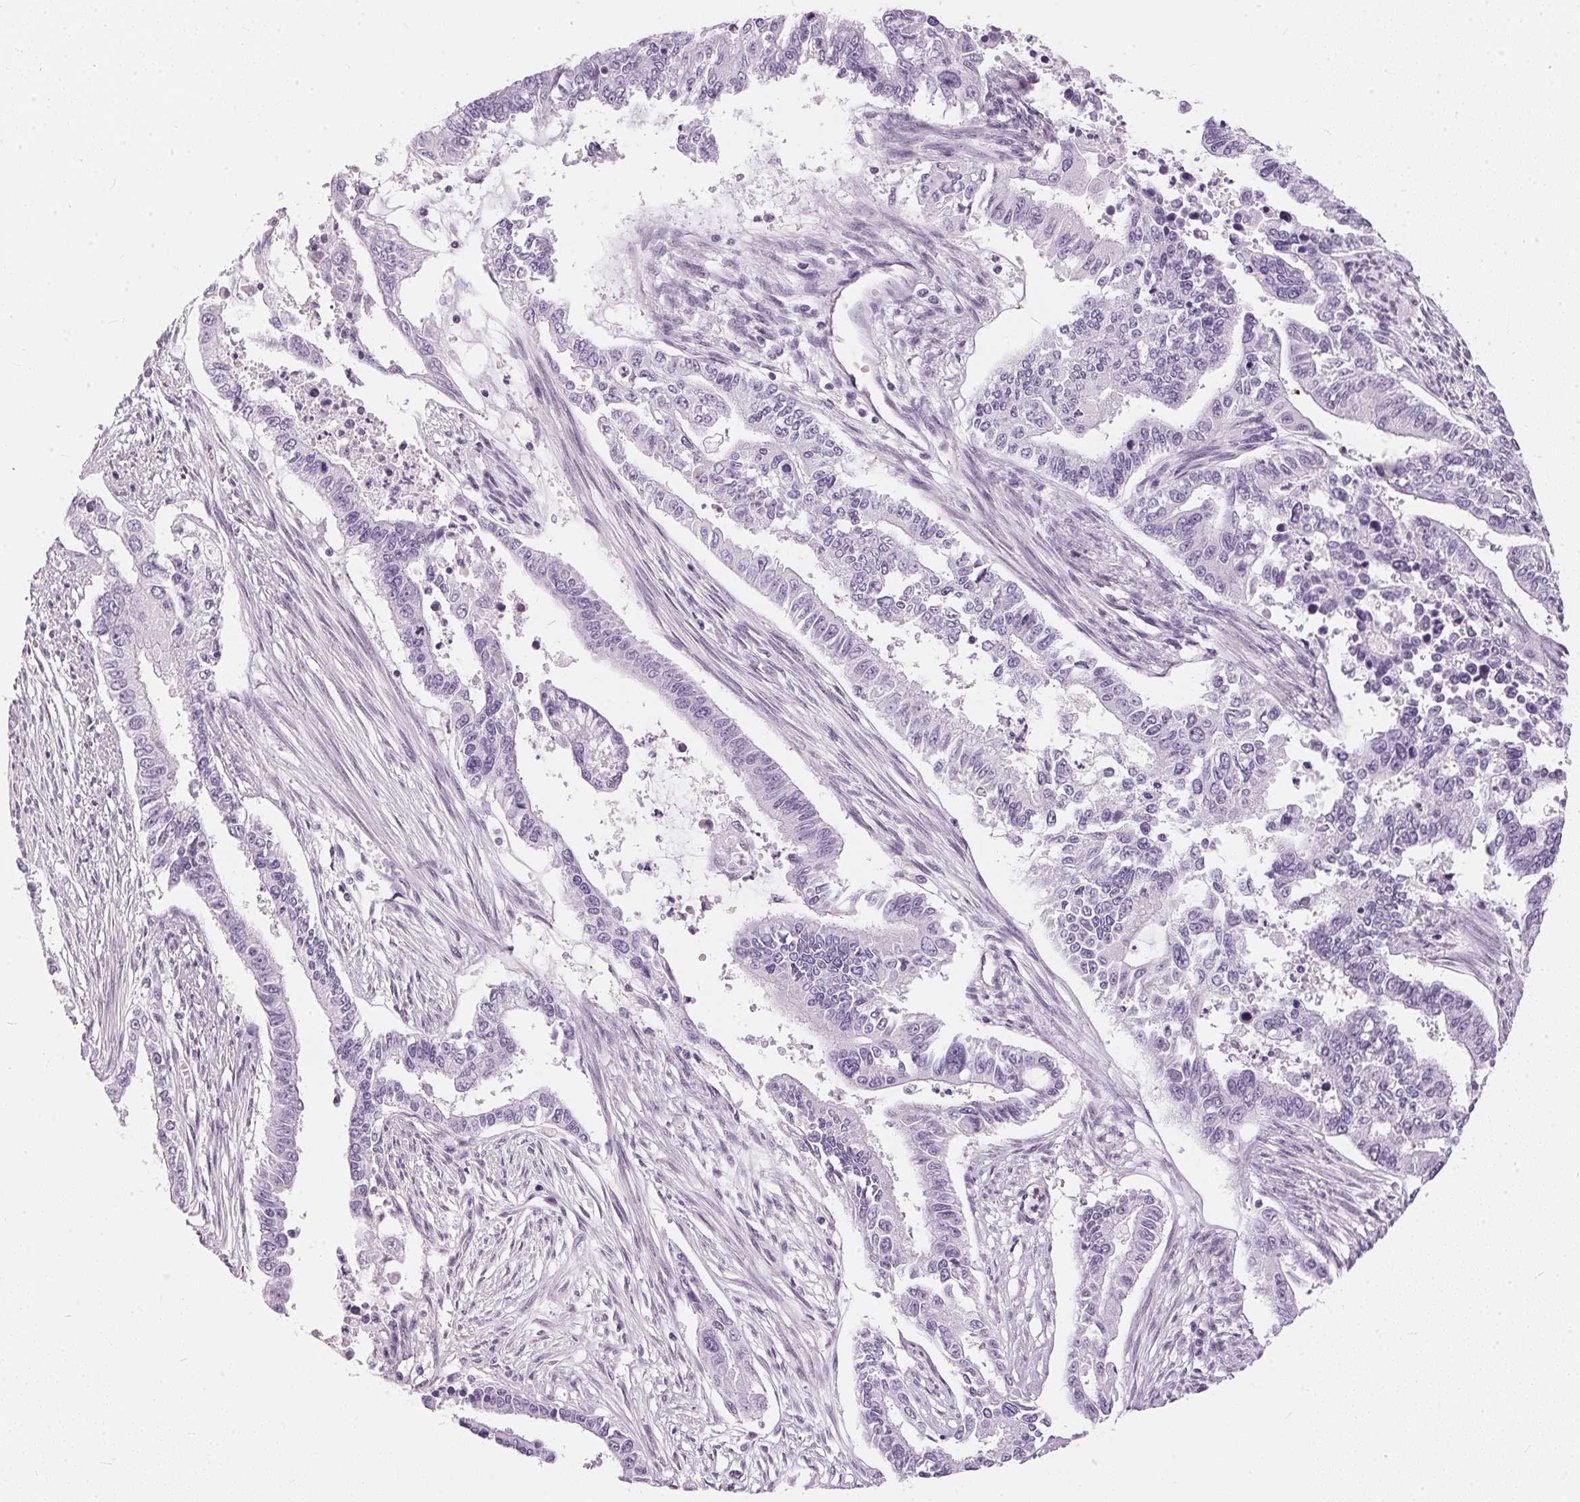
{"staining": {"intensity": "negative", "quantity": "none", "location": "none"}, "tissue": "endometrial cancer", "cell_type": "Tumor cells", "image_type": "cancer", "snomed": [{"axis": "morphology", "description": "Adenocarcinoma, NOS"}, {"axis": "topography", "description": "Uterus"}], "caption": "There is no significant staining in tumor cells of adenocarcinoma (endometrial).", "gene": "GBP6", "patient": {"sex": "female", "age": 59}}